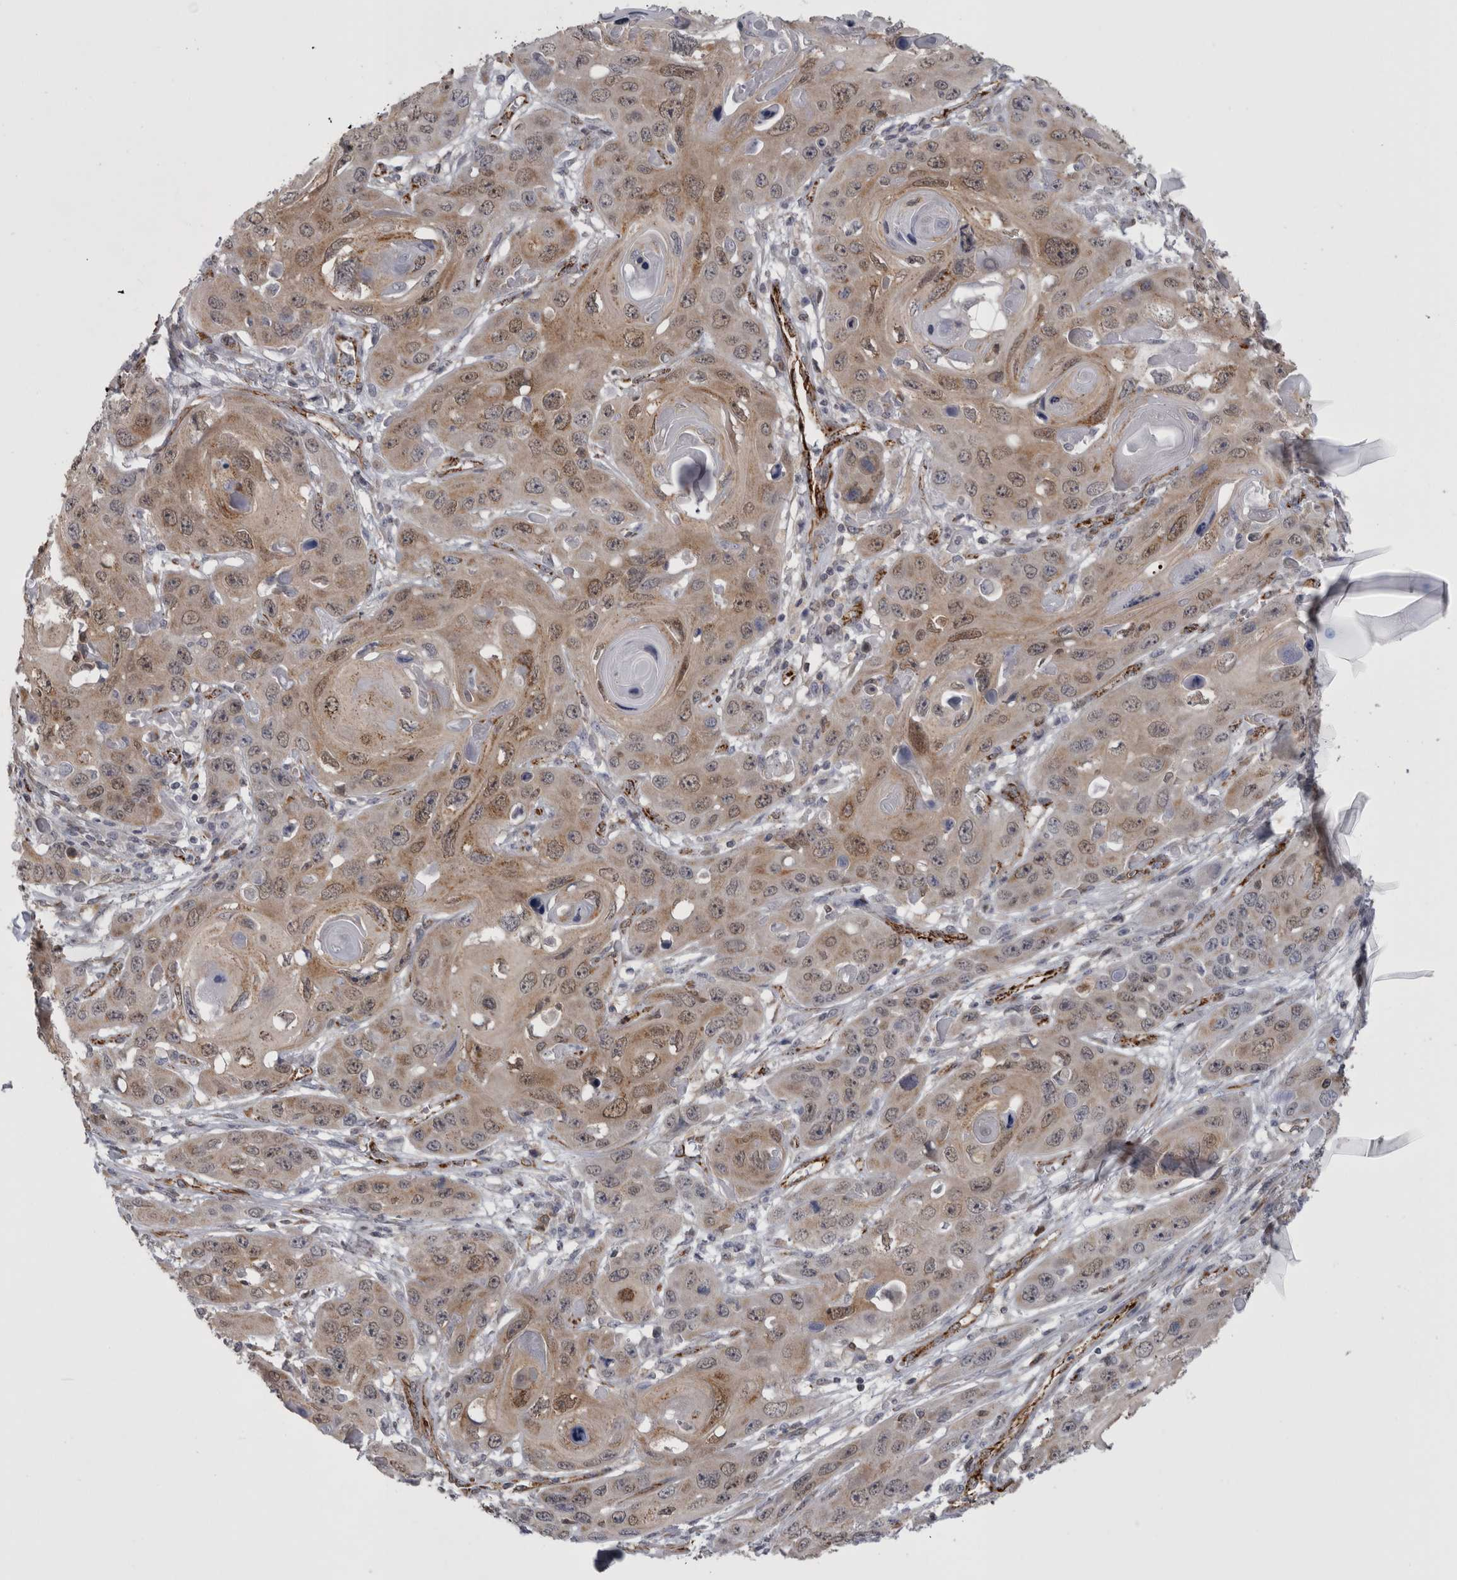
{"staining": {"intensity": "moderate", "quantity": "25%-75%", "location": "cytoplasmic/membranous,nuclear"}, "tissue": "skin cancer", "cell_type": "Tumor cells", "image_type": "cancer", "snomed": [{"axis": "morphology", "description": "Squamous cell carcinoma, NOS"}, {"axis": "topography", "description": "Skin"}], "caption": "Immunohistochemistry (IHC) of skin cancer (squamous cell carcinoma) displays medium levels of moderate cytoplasmic/membranous and nuclear staining in approximately 25%-75% of tumor cells.", "gene": "ACOT7", "patient": {"sex": "male", "age": 55}}